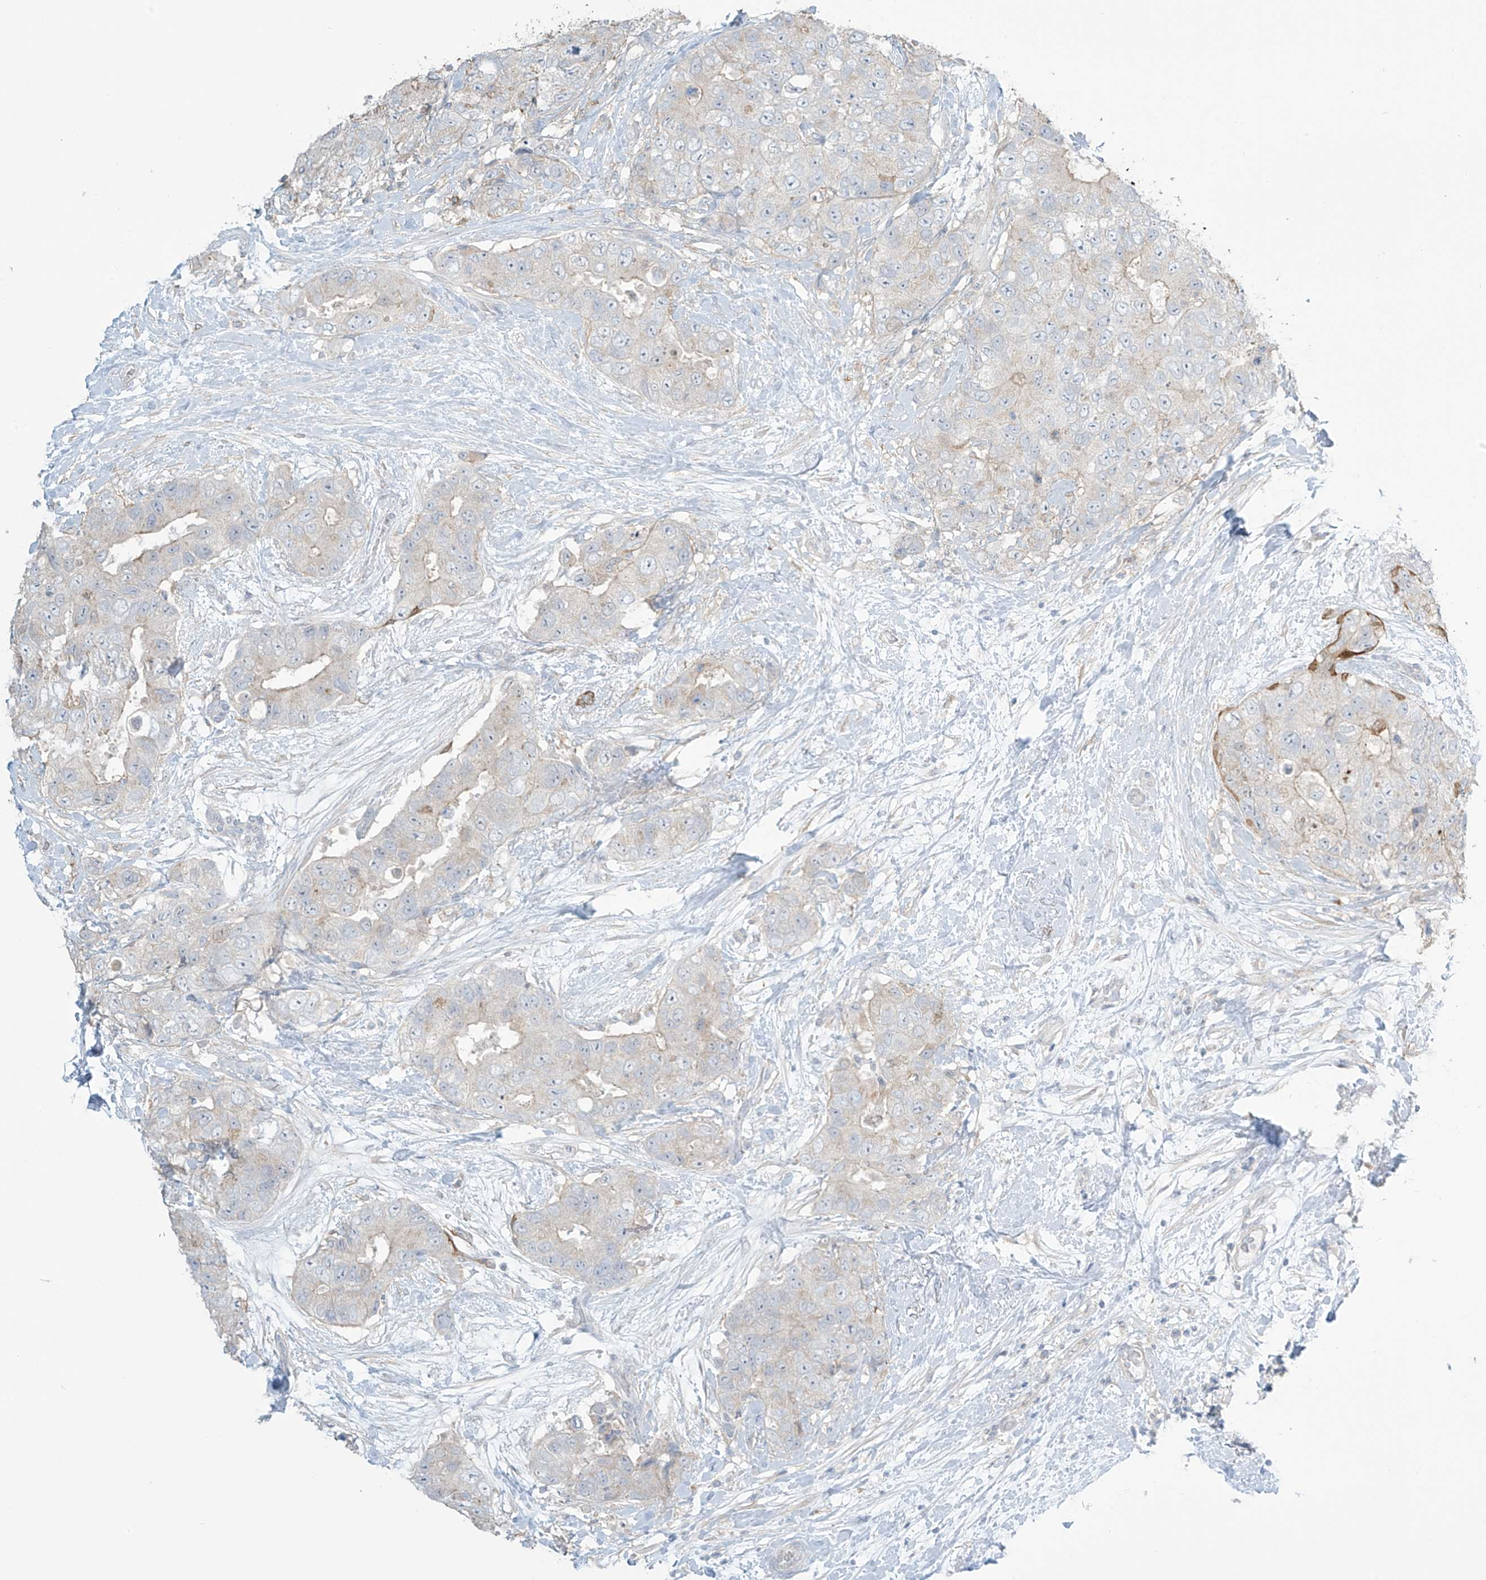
{"staining": {"intensity": "weak", "quantity": "<25%", "location": "cytoplasmic/membranous"}, "tissue": "breast cancer", "cell_type": "Tumor cells", "image_type": "cancer", "snomed": [{"axis": "morphology", "description": "Duct carcinoma"}, {"axis": "topography", "description": "Breast"}], "caption": "Protein analysis of breast cancer reveals no significant staining in tumor cells.", "gene": "TAGAP", "patient": {"sex": "female", "age": 62}}